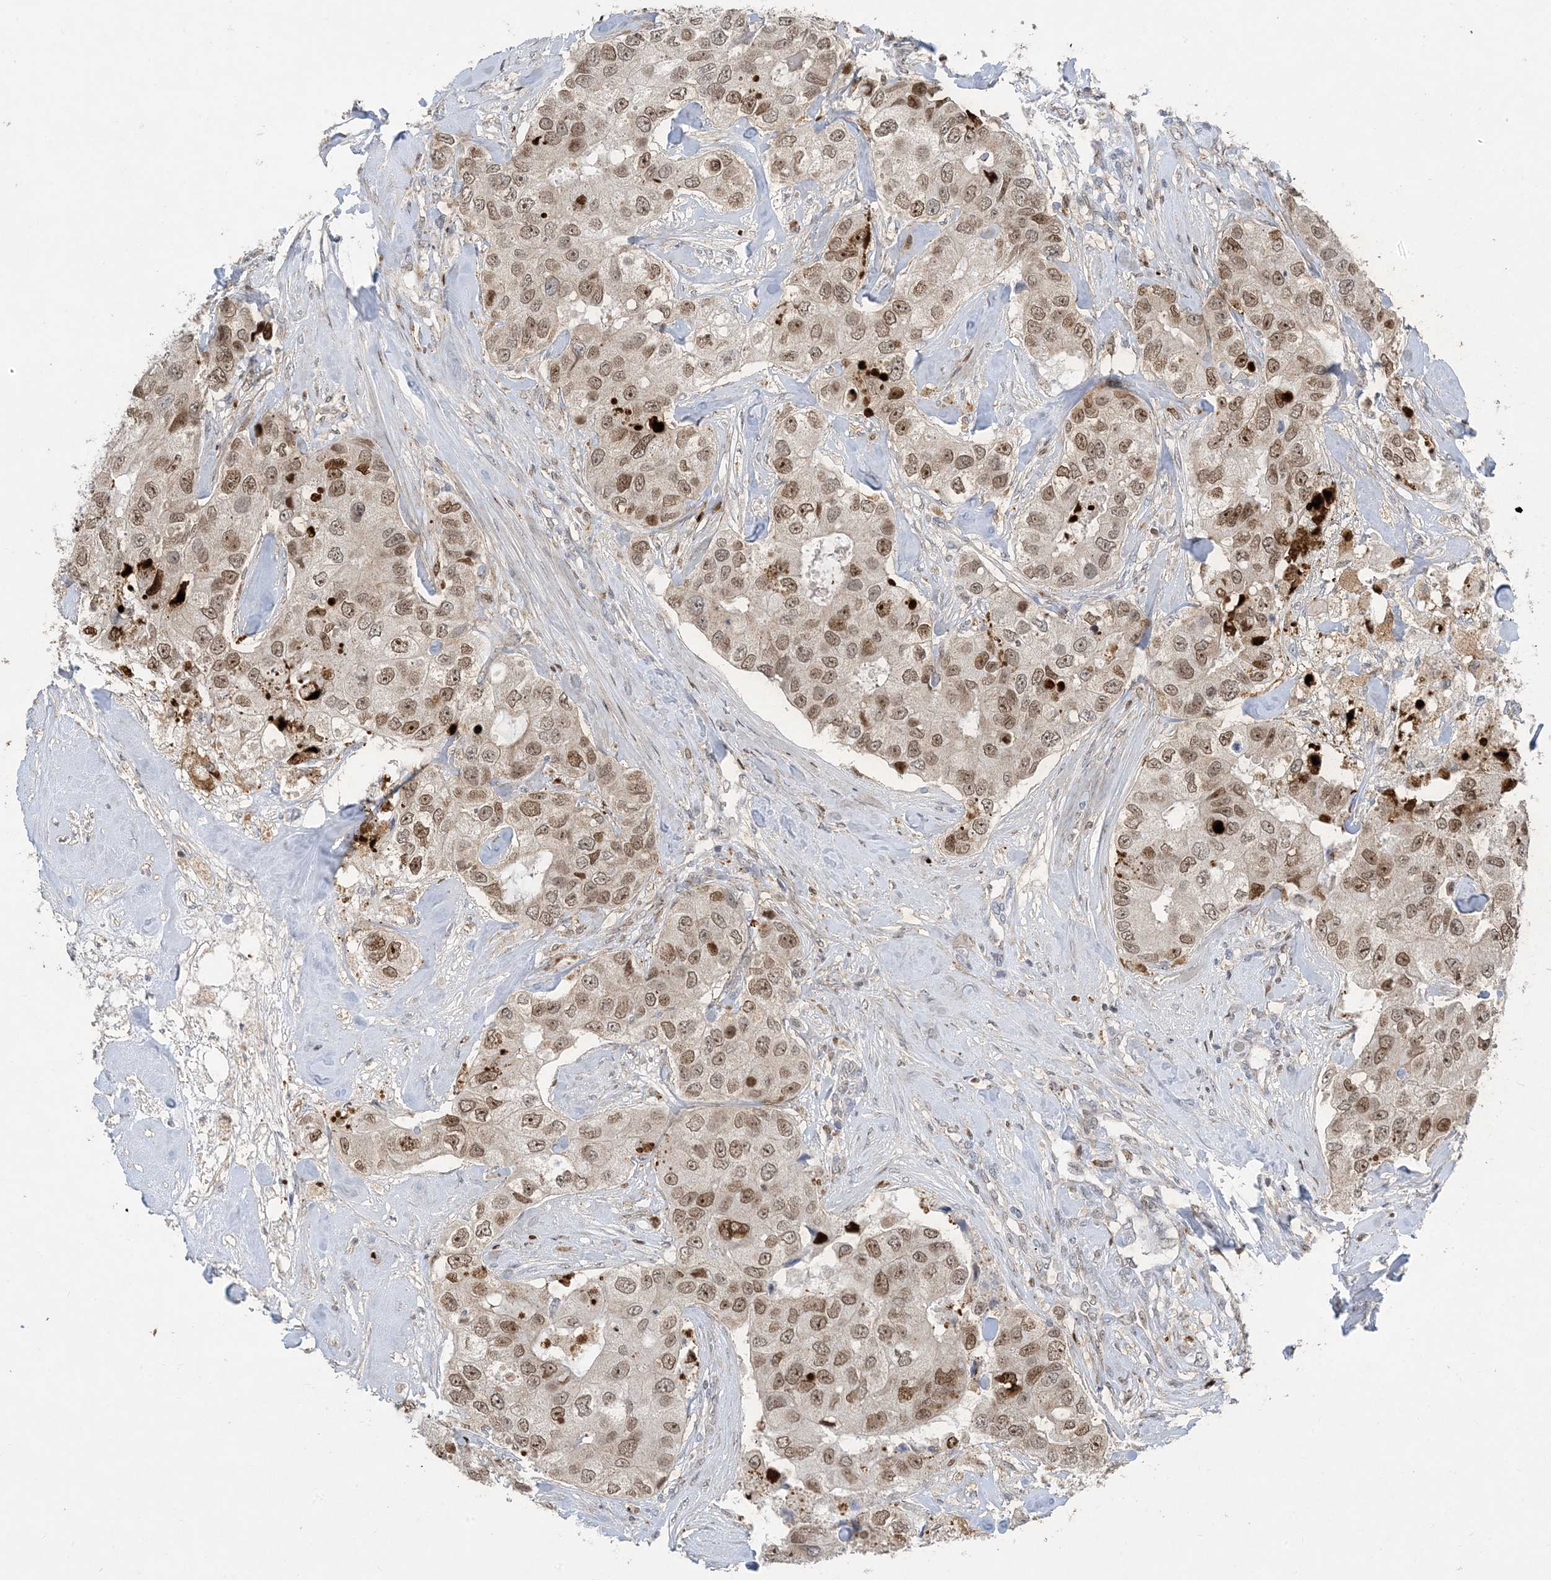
{"staining": {"intensity": "moderate", "quantity": ">75%", "location": "nuclear"}, "tissue": "breast cancer", "cell_type": "Tumor cells", "image_type": "cancer", "snomed": [{"axis": "morphology", "description": "Duct carcinoma"}, {"axis": "topography", "description": "Breast"}], "caption": "Protein positivity by immunohistochemistry (IHC) demonstrates moderate nuclear expression in approximately >75% of tumor cells in breast cancer.", "gene": "SLC25A53", "patient": {"sex": "female", "age": 62}}